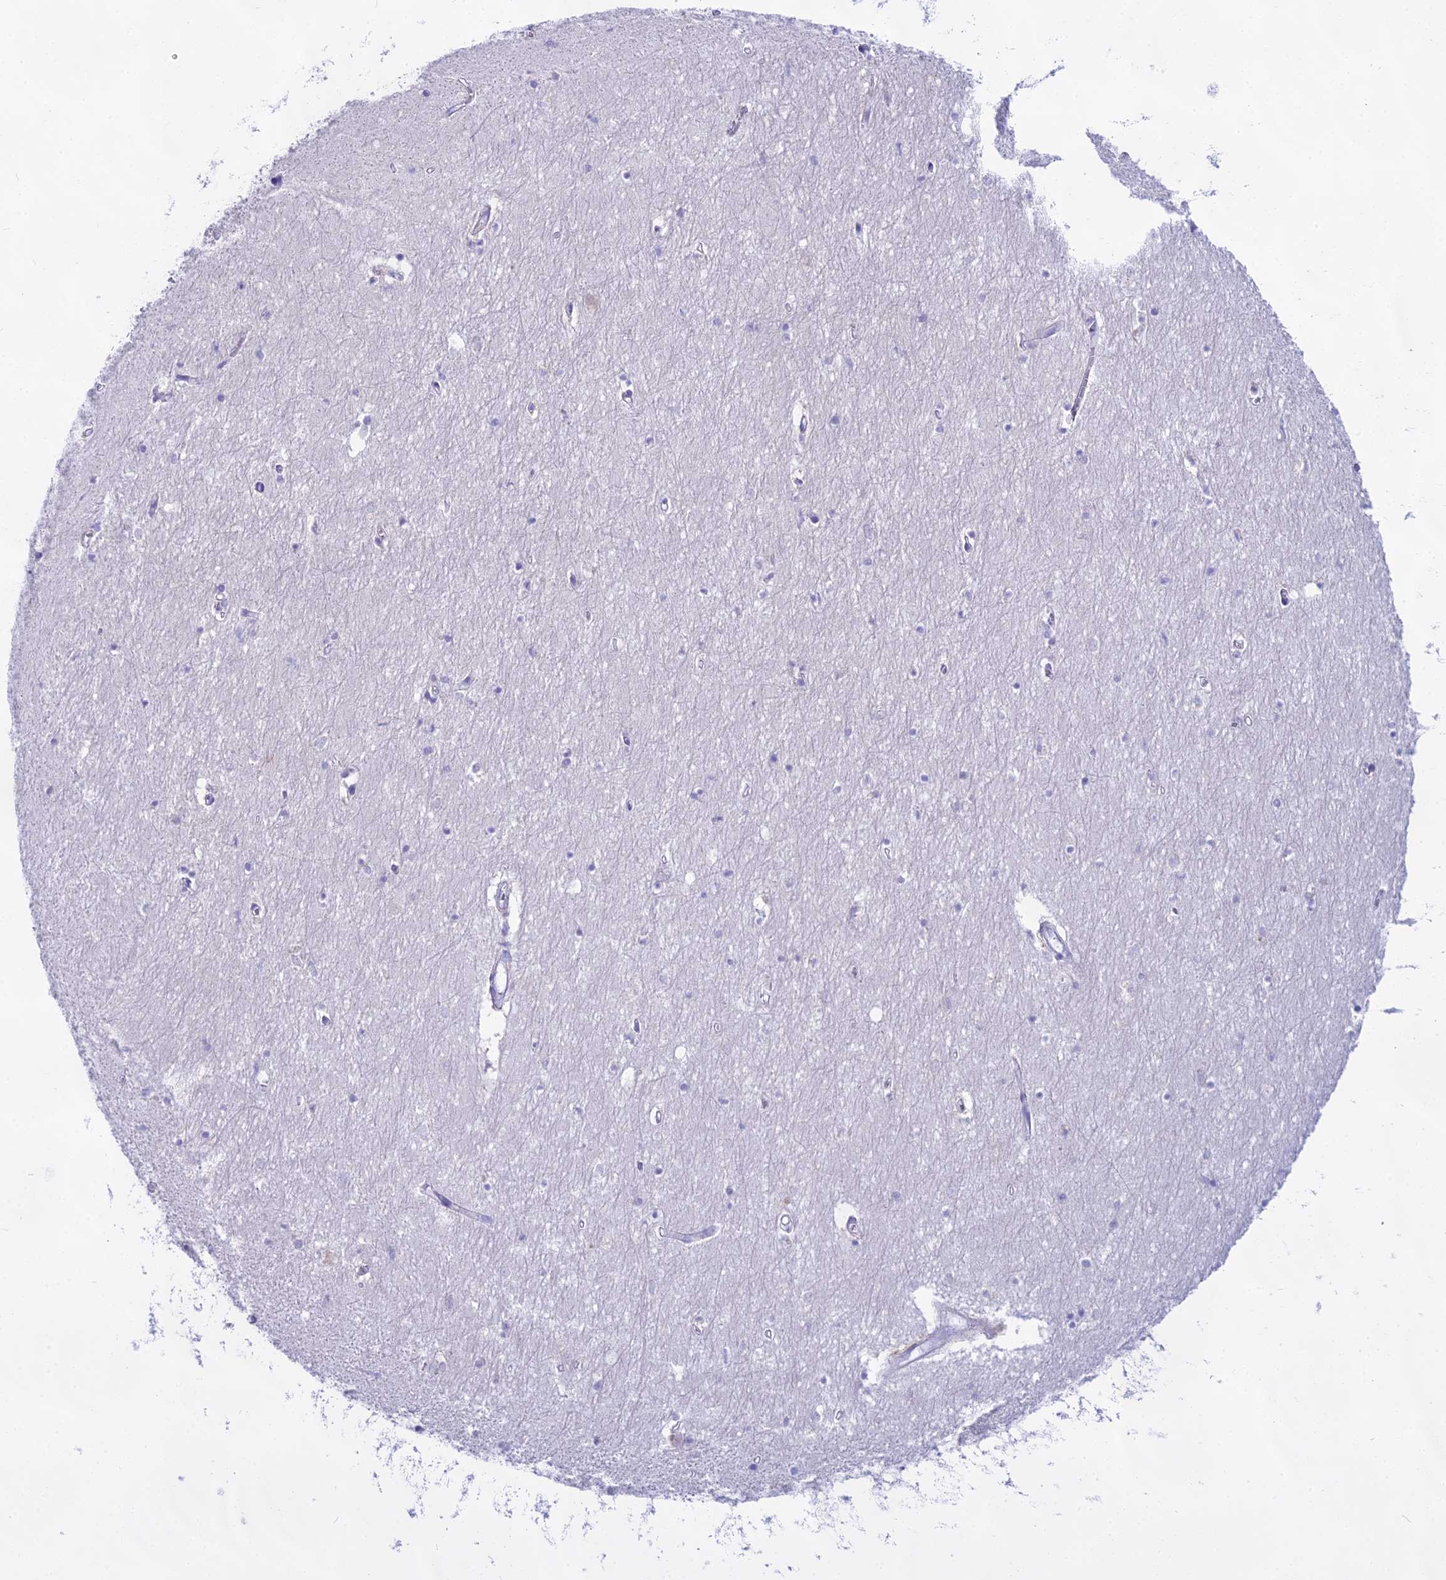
{"staining": {"intensity": "negative", "quantity": "none", "location": "none"}, "tissue": "hippocampus", "cell_type": "Glial cells", "image_type": "normal", "snomed": [{"axis": "morphology", "description": "Normal tissue, NOS"}, {"axis": "topography", "description": "Hippocampus"}], "caption": "Immunohistochemical staining of unremarkable hippocampus demonstrates no significant positivity in glial cells.", "gene": "CGB1", "patient": {"sex": "female", "age": 64}}